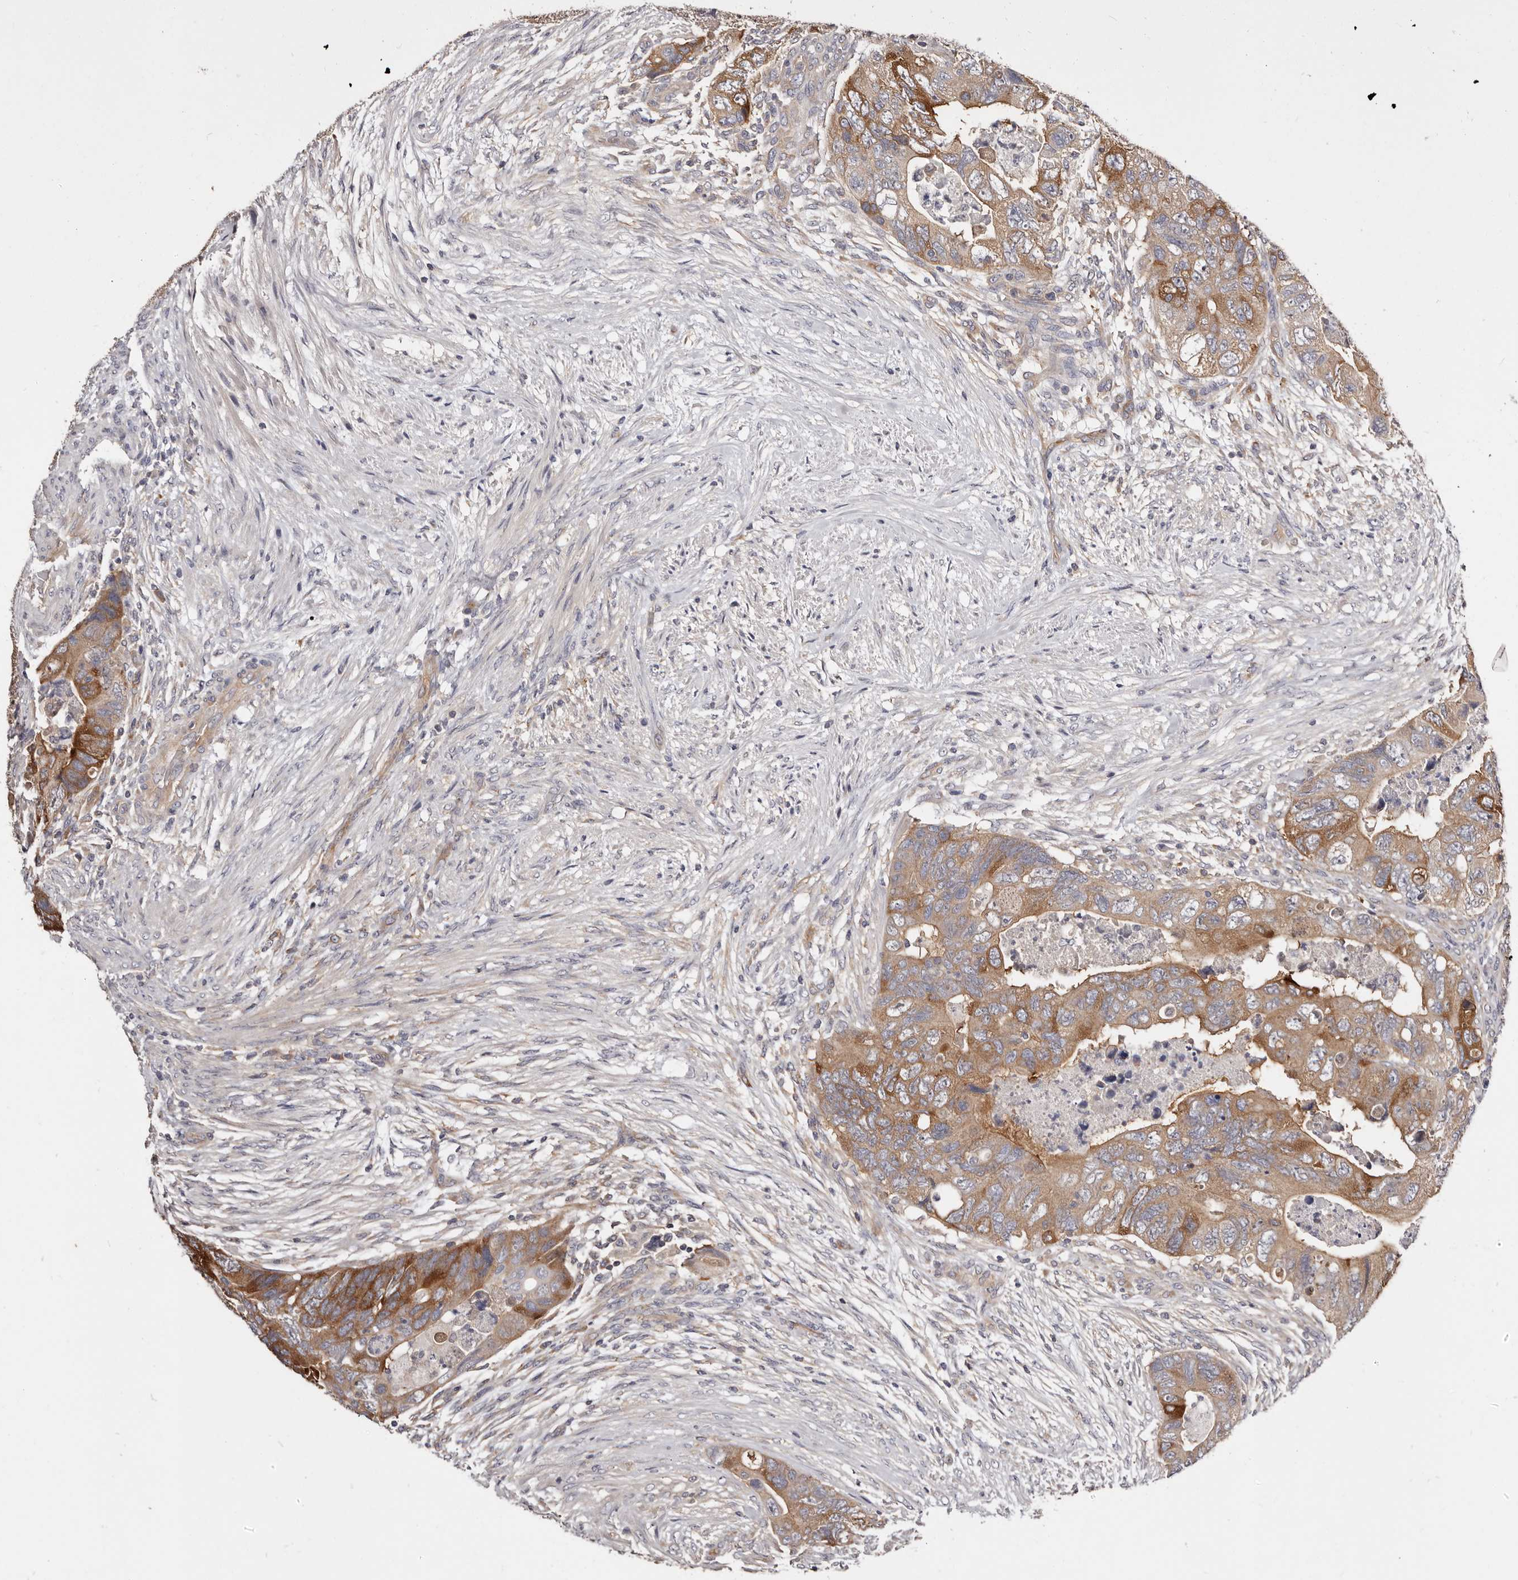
{"staining": {"intensity": "strong", "quantity": ">75%", "location": "cytoplasmic/membranous"}, "tissue": "colorectal cancer", "cell_type": "Tumor cells", "image_type": "cancer", "snomed": [{"axis": "morphology", "description": "Adenocarcinoma, NOS"}, {"axis": "topography", "description": "Rectum"}], "caption": "Colorectal cancer stained for a protein demonstrates strong cytoplasmic/membranous positivity in tumor cells.", "gene": "LTV1", "patient": {"sex": "male", "age": 63}}